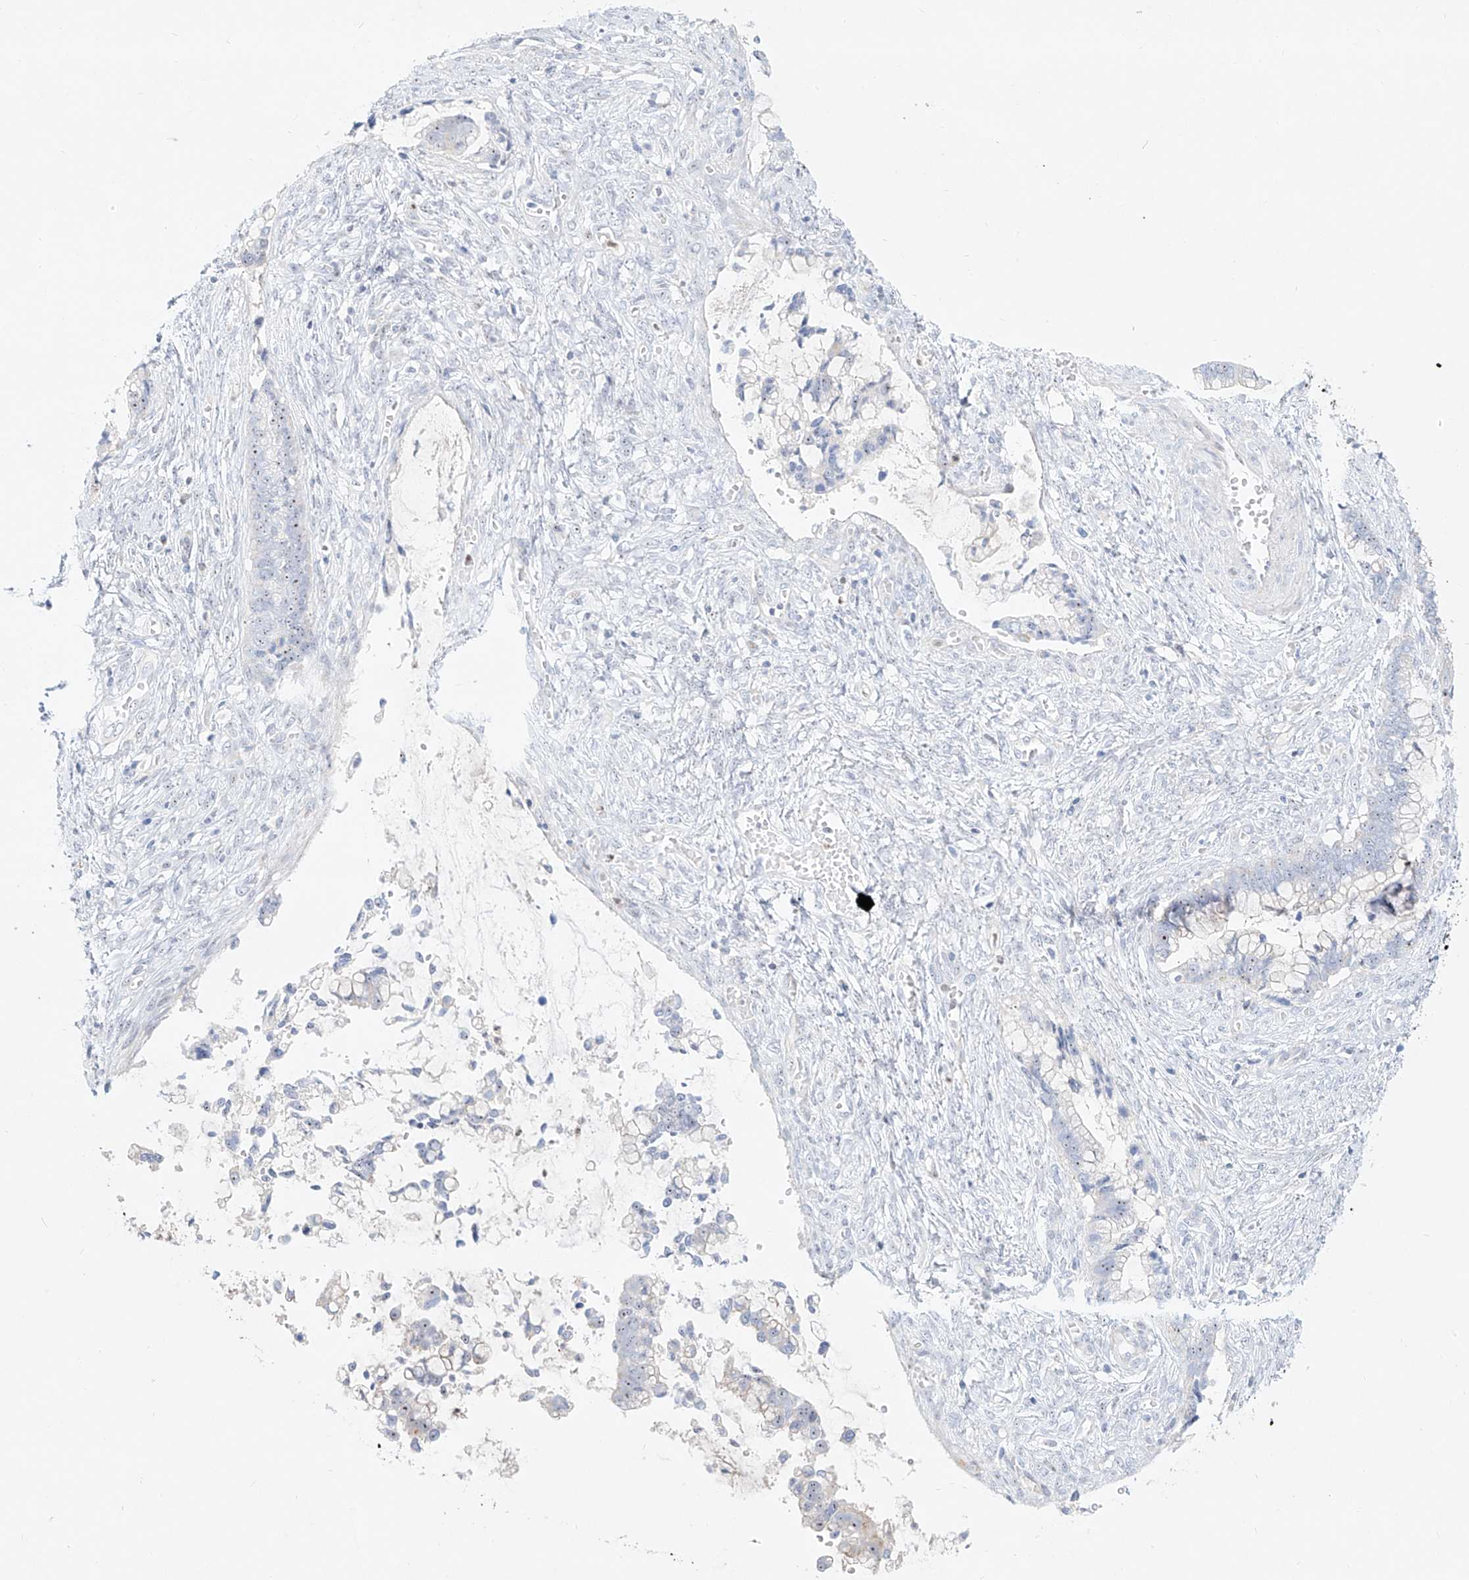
{"staining": {"intensity": "weak", "quantity": "<25%", "location": "nuclear"}, "tissue": "cervical cancer", "cell_type": "Tumor cells", "image_type": "cancer", "snomed": [{"axis": "morphology", "description": "Adenocarcinoma, NOS"}, {"axis": "topography", "description": "Cervix"}], "caption": "Cervical adenocarcinoma was stained to show a protein in brown. There is no significant staining in tumor cells.", "gene": "SNU13", "patient": {"sex": "female", "age": 44}}